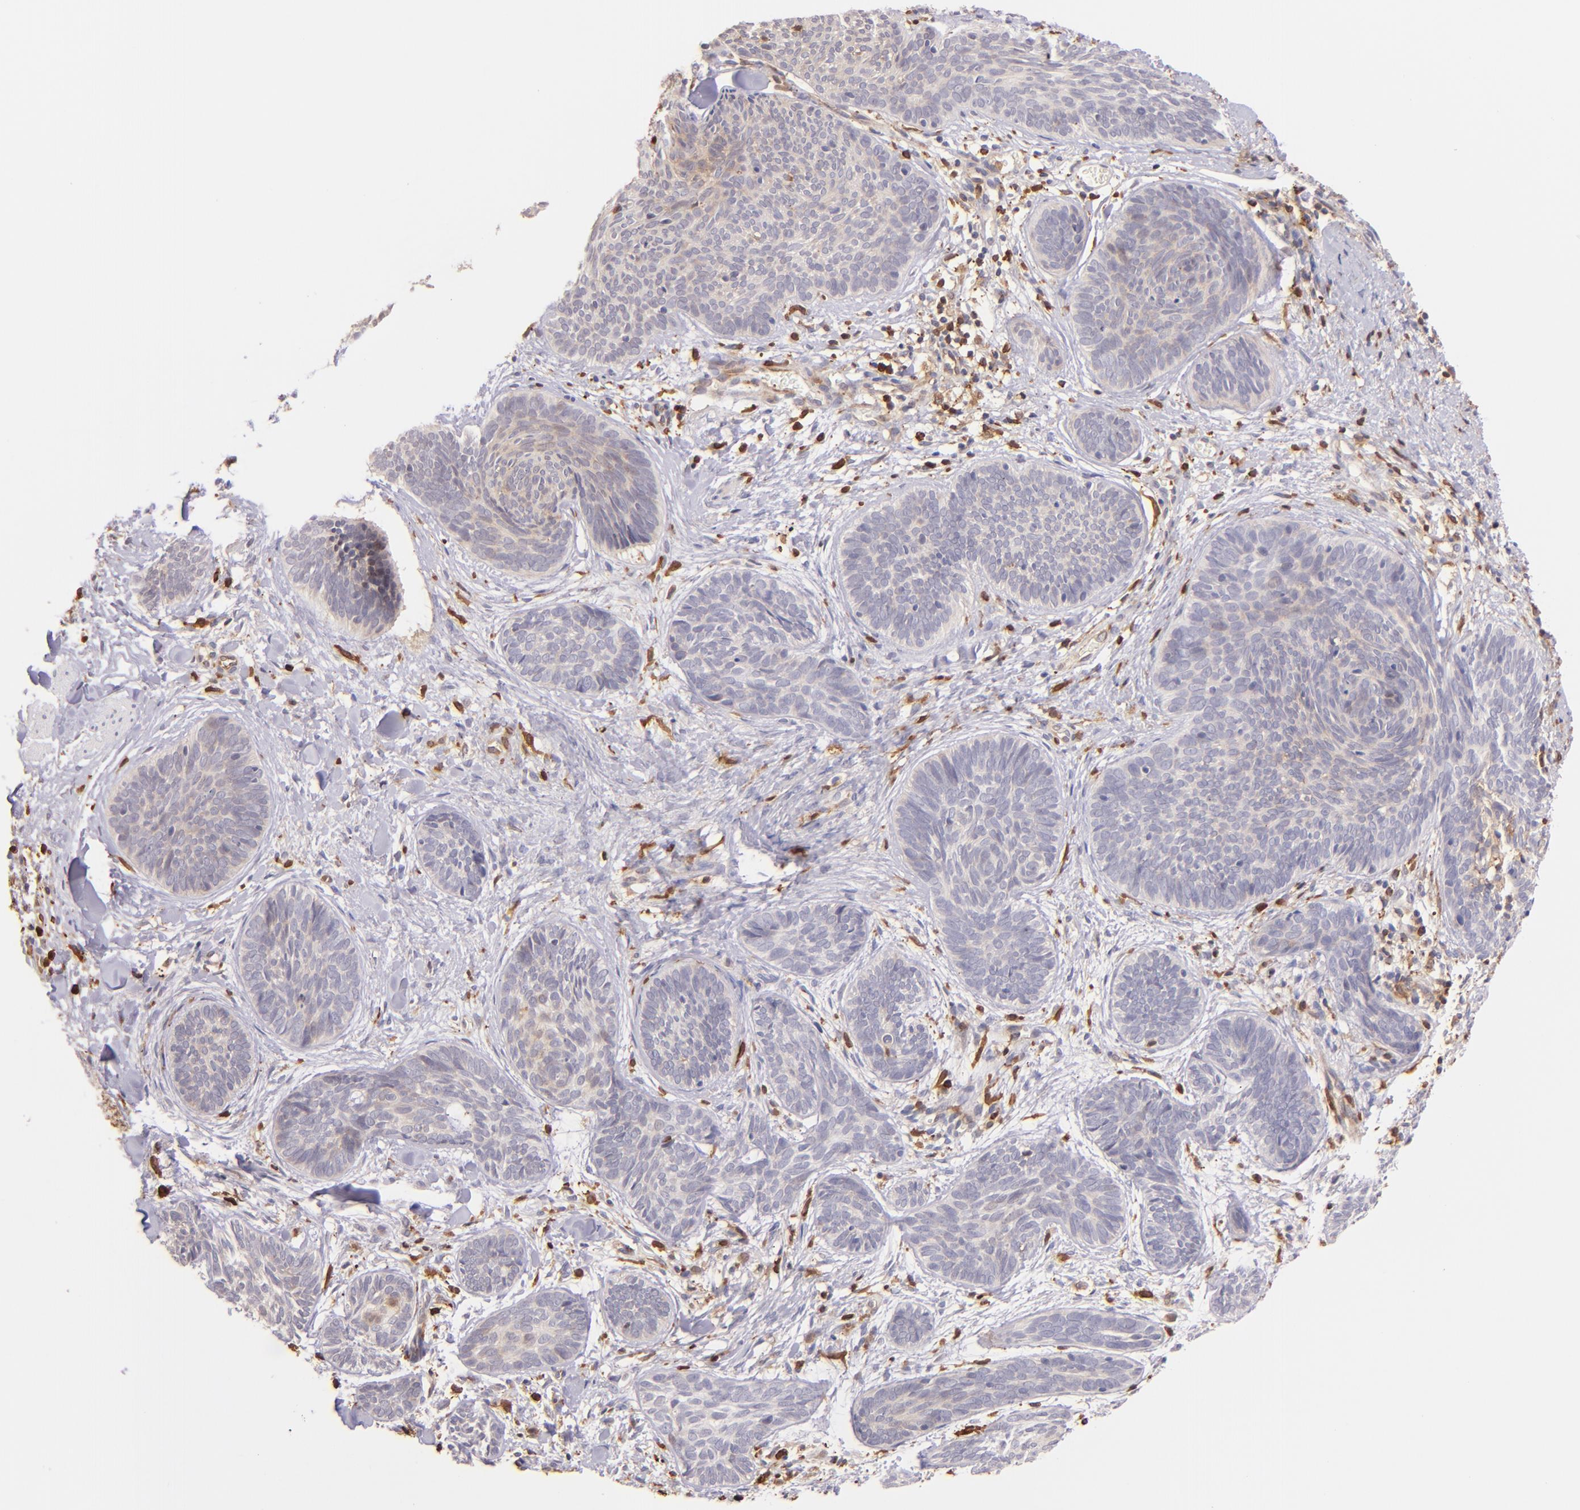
{"staining": {"intensity": "weak", "quantity": "<25%", "location": "cytoplasmic/membranous"}, "tissue": "skin cancer", "cell_type": "Tumor cells", "image_type": "cancer", "snomed": [{"axis": "morphology", "description": "Basal cell carcinoma"}, {"axis": "topography", "description": "Skin"}], "caption": "Immunohistochemistry (IHC) of skin cancer displays no expression in tumor cells.", "gene": "BTK", "patient": {"sex": "female", "age": 81}}